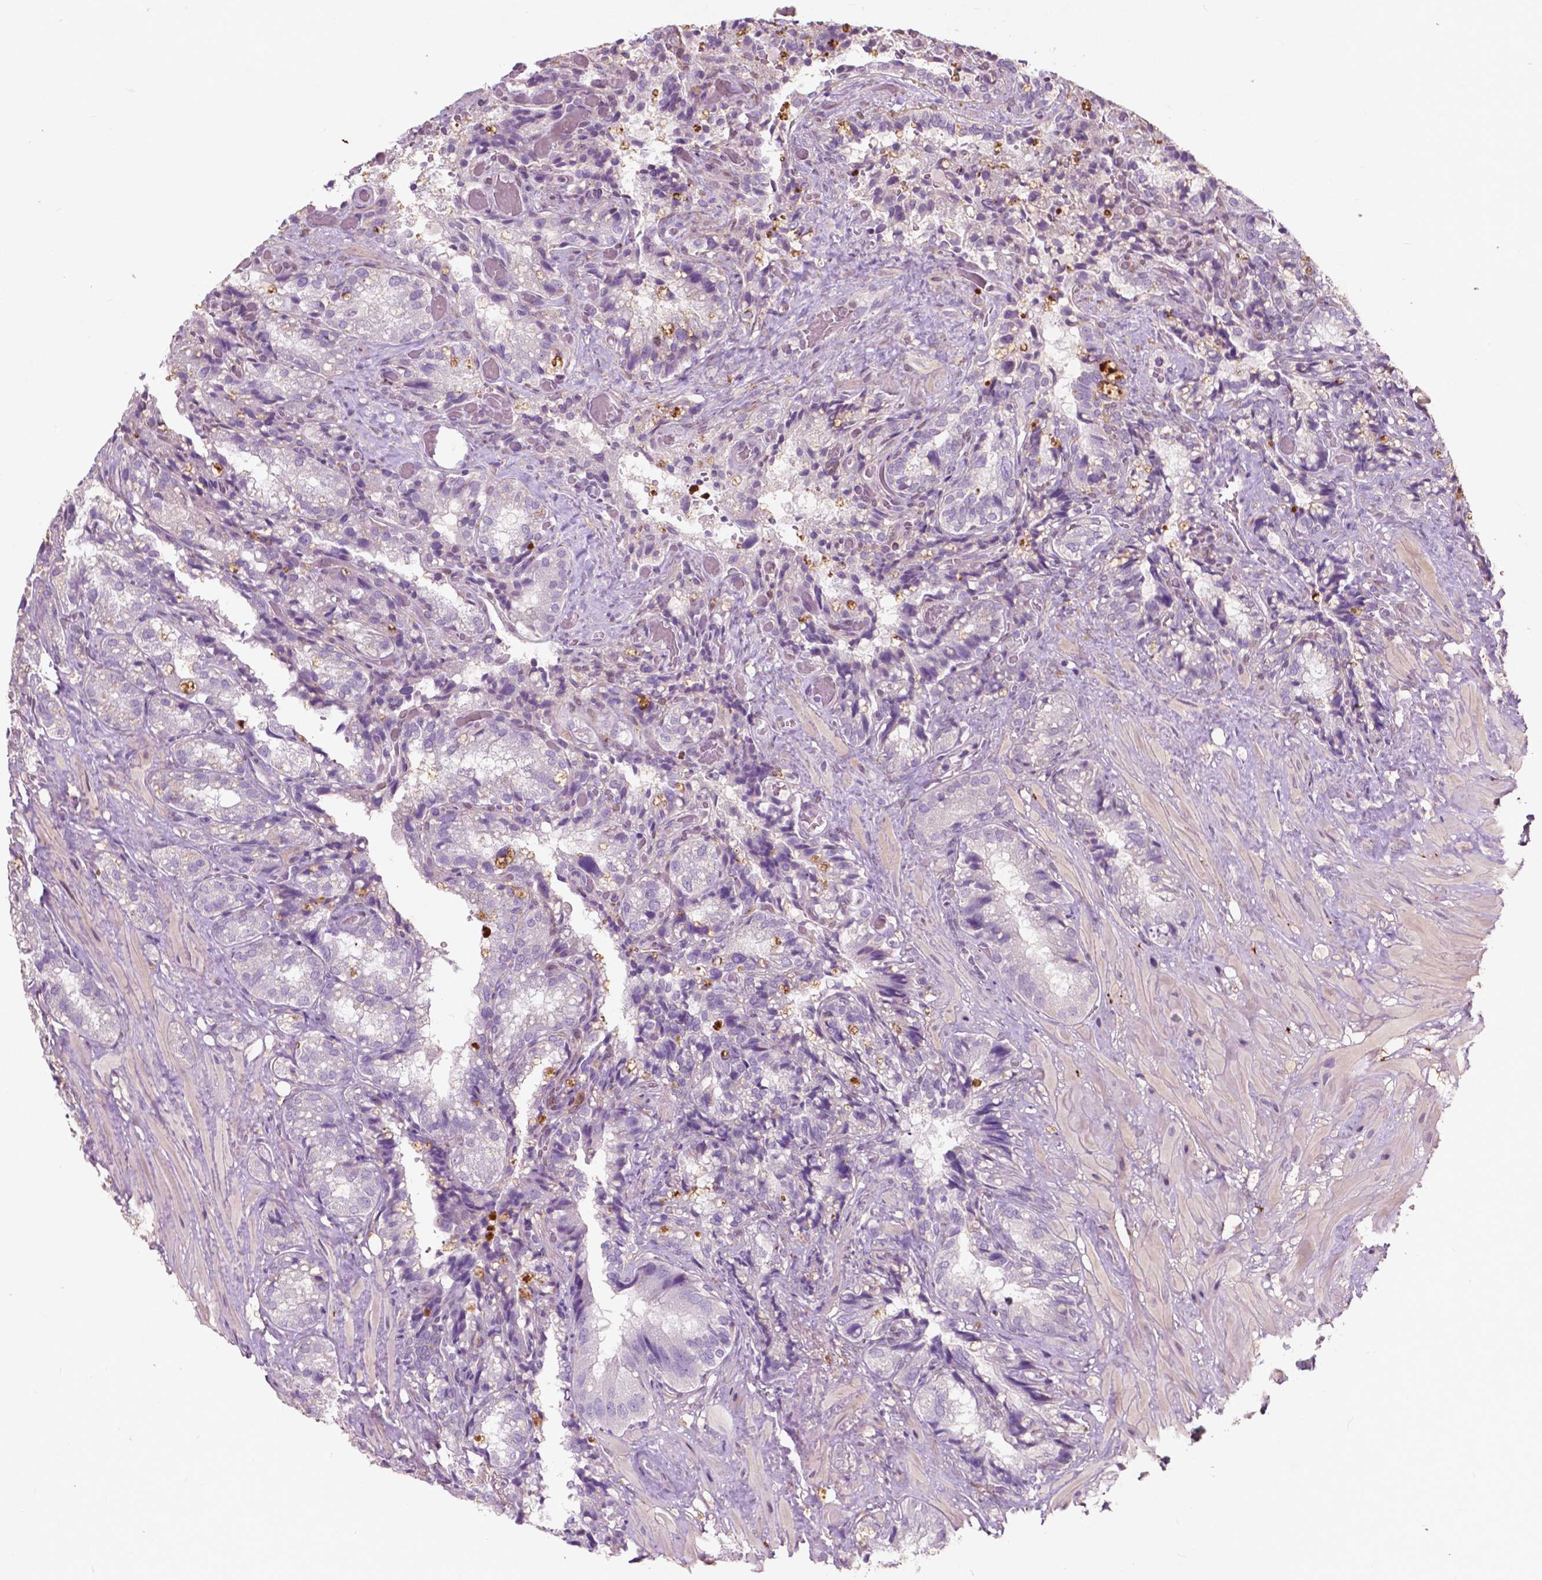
{"staining": {"intensity": "negative", "quantity": "none", "location": "none"}, "tissue": "seminal vesicle", "cell_type": "Glandular cells", "image_type": "normal", "snomed": [{"axis": "morphology", "description": "Normal tissue, NOS"}, {"axis": "topography", "description": "Seminal veicle"}], "caption": "The micrograph demonstrates no staining of glandular cells in unremarkable seminal vesicle. (DAB (3,3'-diaminobenzidine) immunohistochemistry (IHC) with hematoxylin counter stain).", "gene": "GPR37", "patient": {"sex": "male", "age": 57}}